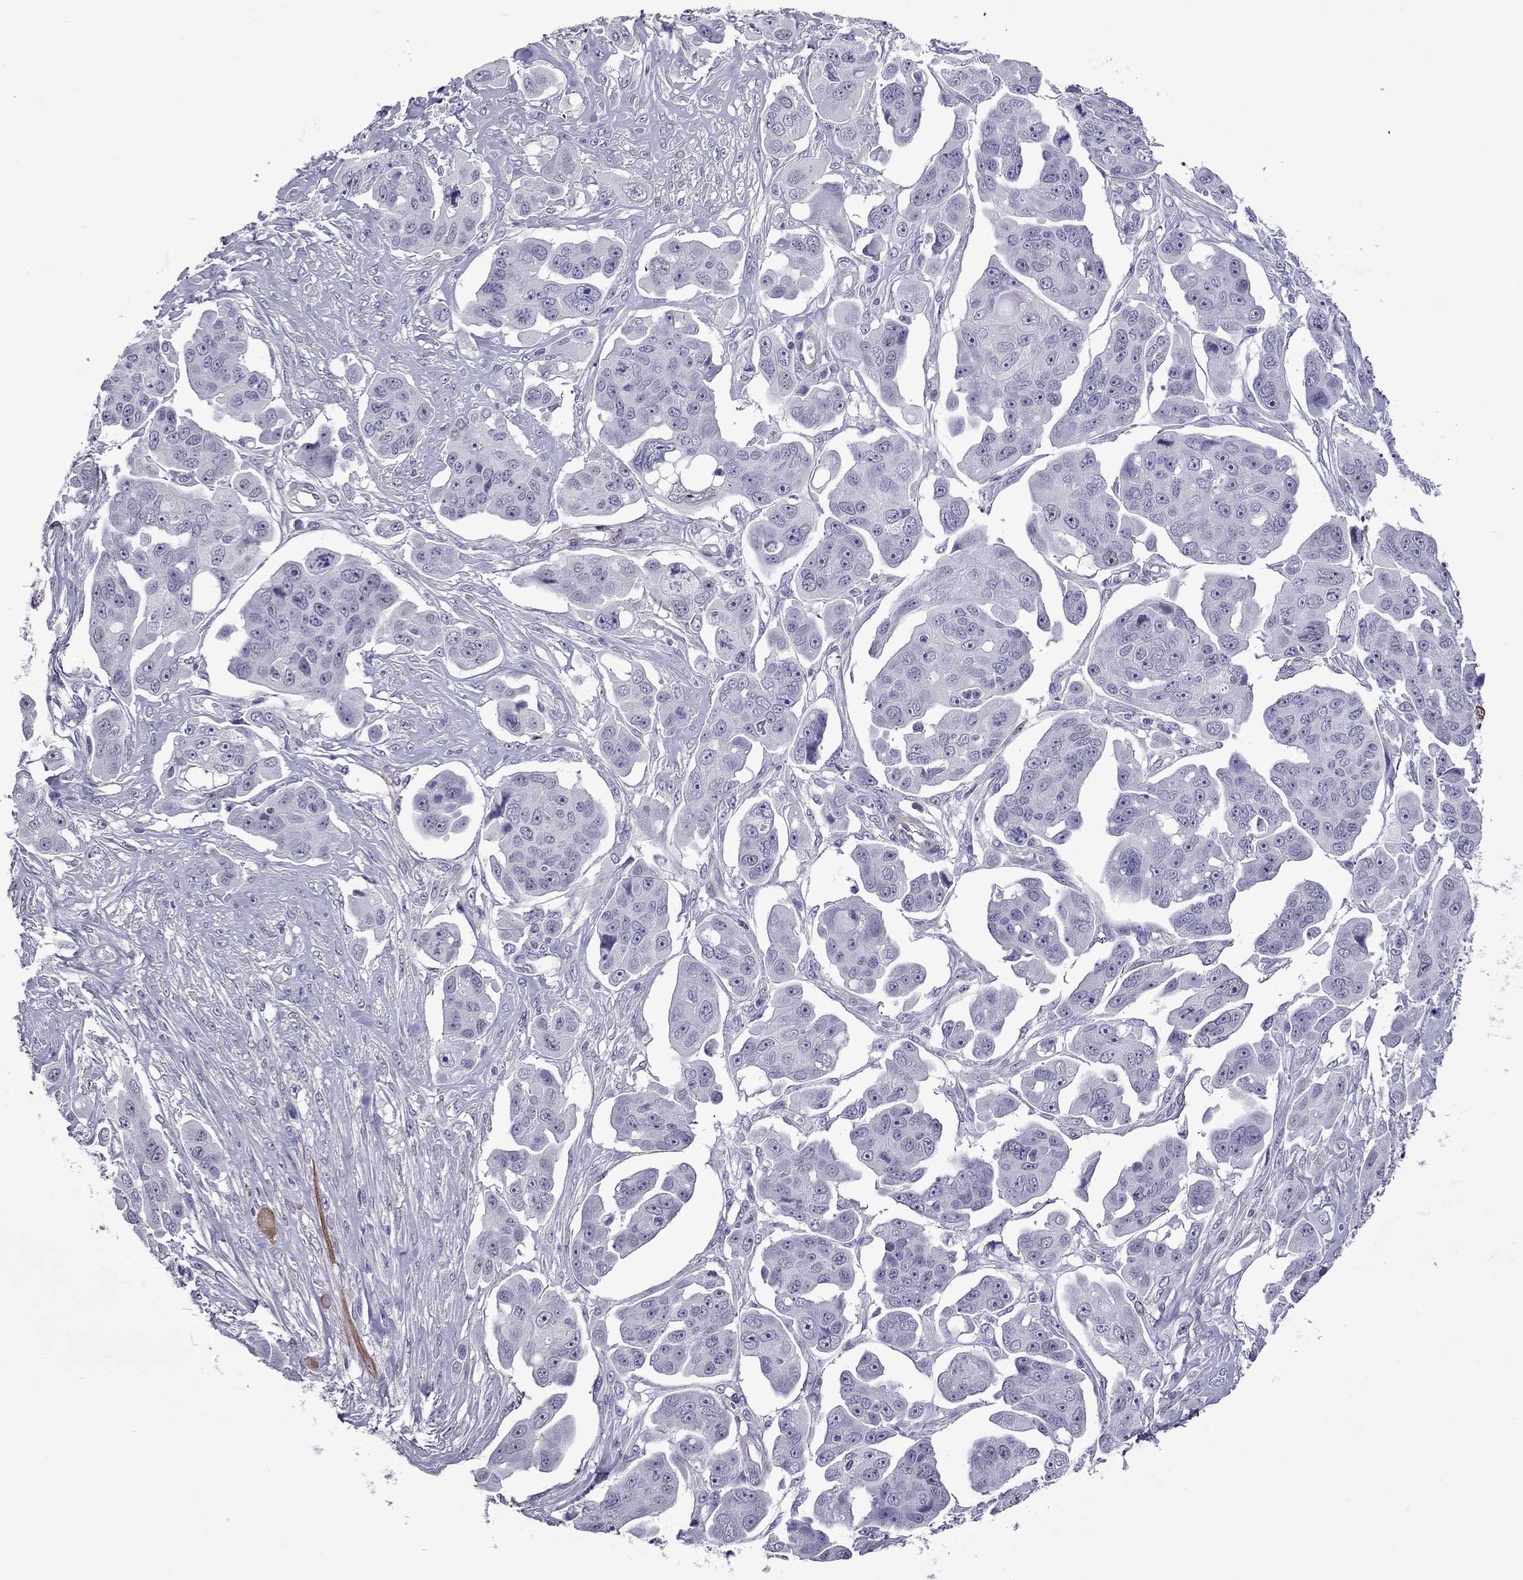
{"staining": {"intensity": "negative", "quantity": "none", "location": "none"}, "tissue": "ovarian cancer", "cell_type": "Tumor cells", "image_type": "cancer", "snomed": [{"axis": "morphology", "description": "Carcinoma, endometroid"}, {"axis": "topography", "description": "Ovary"}], "caption": "Protein analysis of endometroid carcinoma (ovarian) demonstrates no significant expression in tumor cells.", "gene": "CHRNA5", "patient": {"sex": "female", "age": 70}}